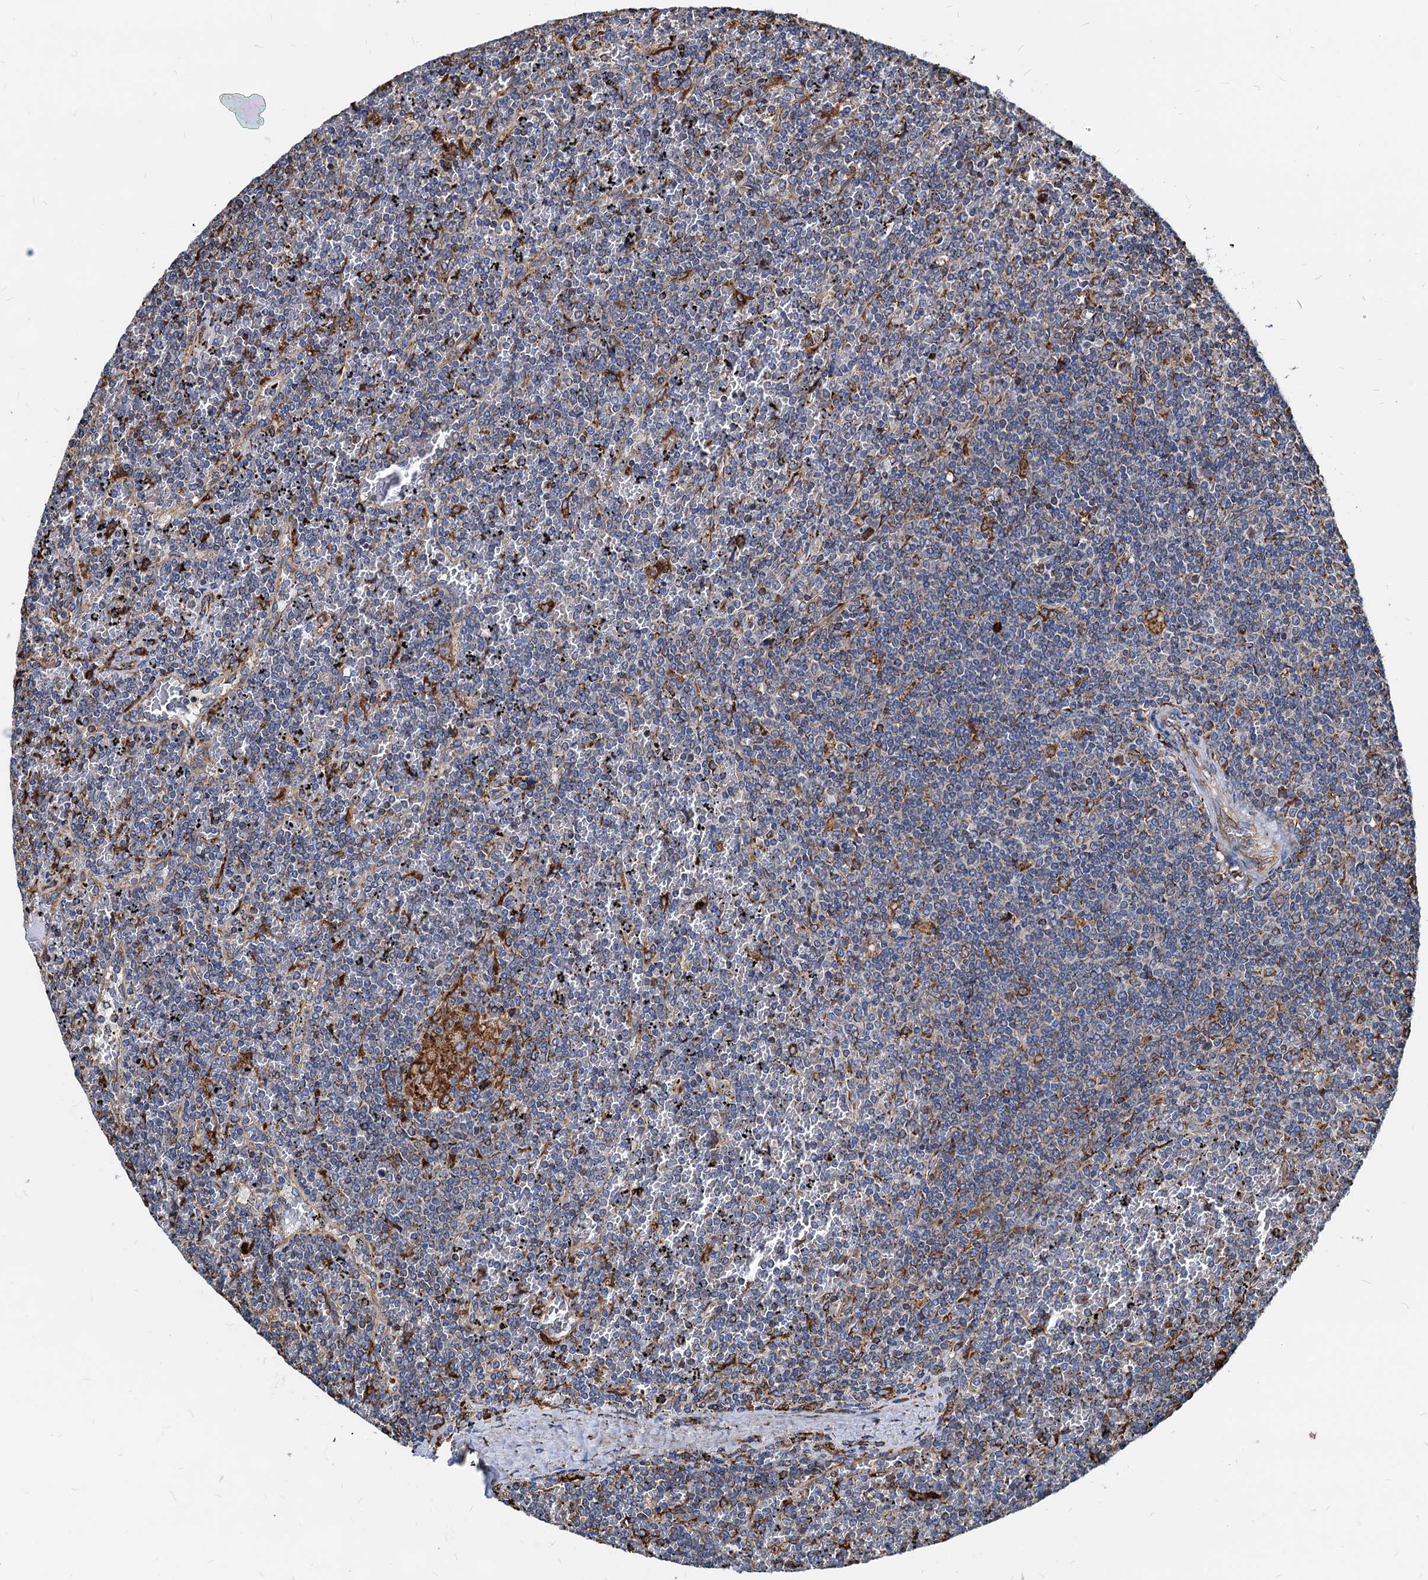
{"staining": {"intensity": "negative", "quantity": "none", "location": "none"}, "tissue": "lymphoma", "cell_type": "Tumor cells", "image_type": "cancer", "snomed": [{"axis": "morphology", "description": "Malignant lymphoma, non-Hodgkin's type, Low grade"}, {"axis": "topography", "description": "Spleen"}], "caption": "This is an immunohistochemistry (IHC) image of low-grade malignant lymphoma, non-Hodgkin's type. There is no staining in tumor cells.", "gene": "HSPA5", "patient": {"sex": "female", "age": 19}}